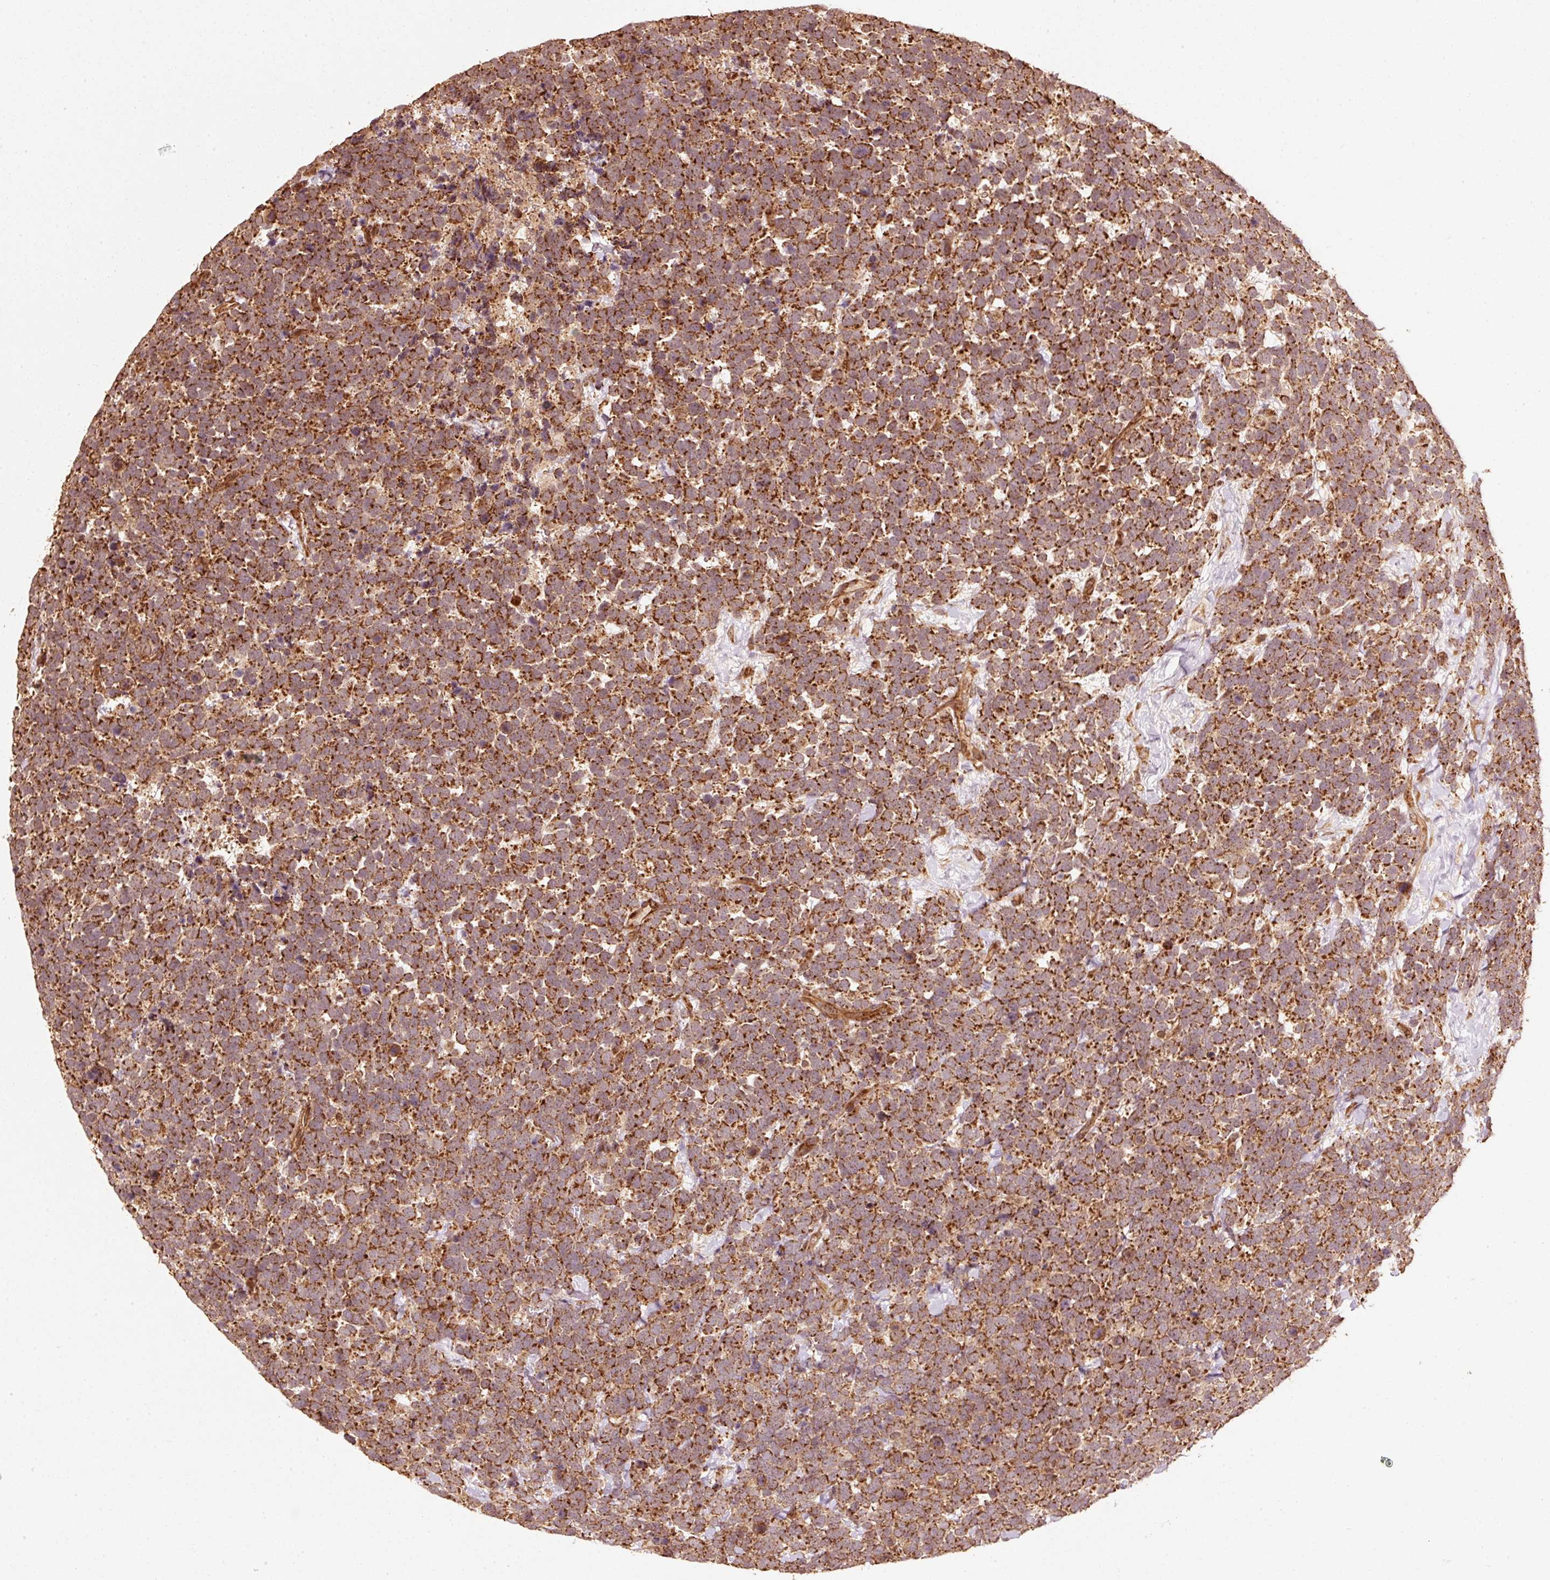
{"staining": {"intensity": "strong", "quantity": ">75%", "location": "cytoplasmic/membranous"}, "tissue": "urothelial cancer", "cell_type": "Tumor cells", "image_type": "cancer", "snomed": [{"axis": "morphology", "description": "Urothelial carcinoma, High grade"}, {"axis": "topography", "description": "Urinary bladder"}], "caption": "The image reveals a brown stain indicating the presence of a protein in the cytoplasmic/membranous of tumor cells in high-grade urothelial carcinoma. (DAB (3,3'-diaminobenzidine) IHC, brown staining for protein, blue staining for nuclei).", "gene": "MRPL16", "patient": {"sex": "female", "age": 82}}